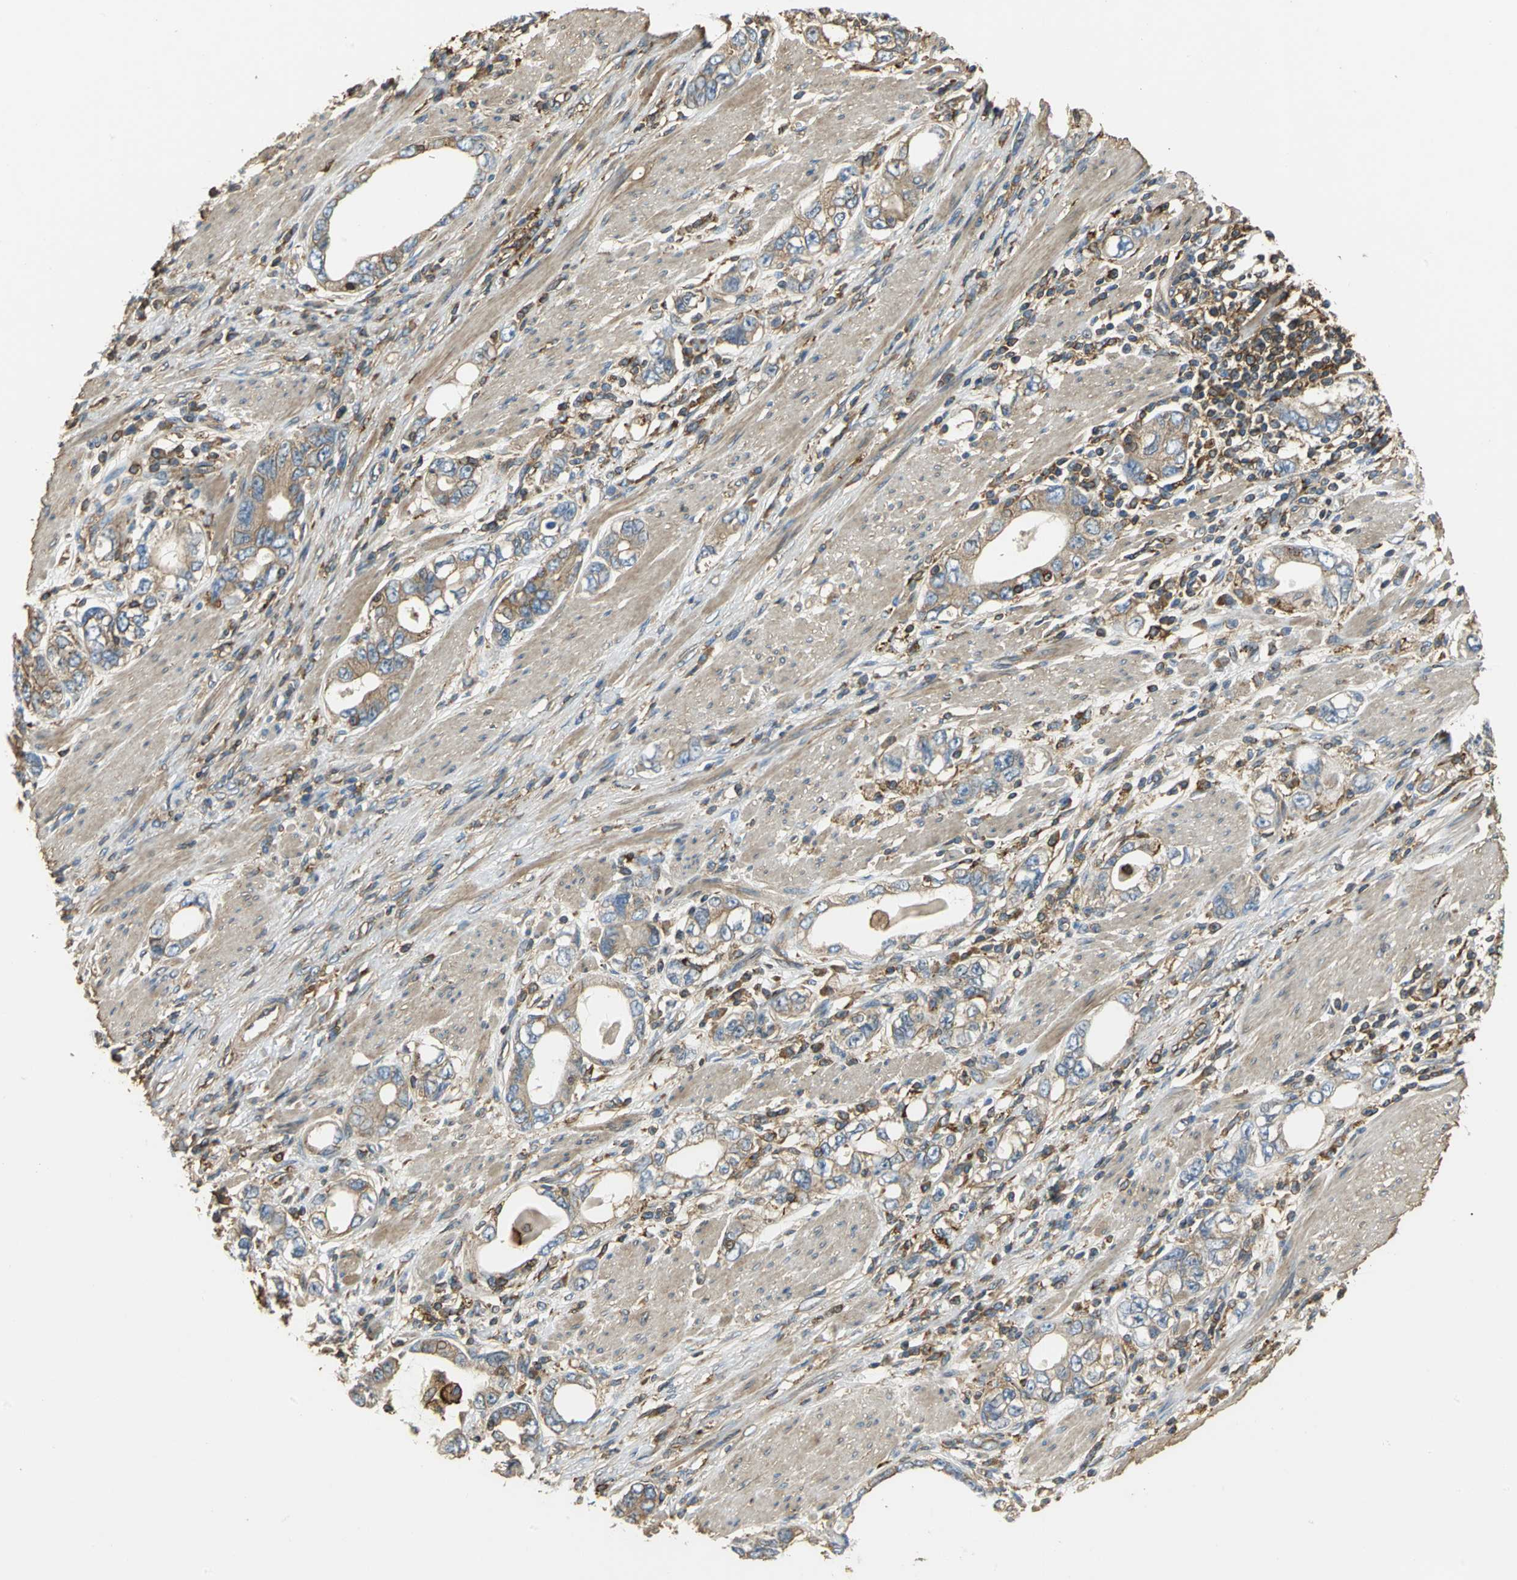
{"staining": {"intensity": "weak", "quantity": ">75%", "location": "cytoplasmic/membranous"}, "tissue": "stomach cancer", "cell_type": "Tumor cells", "image_type": "cancer", "snomed": [{"axis": "morphology", "description": "Adenocarcinoma, NOS"}, {"axis": "topography", "description": "Stomach, lower"}], "caption": "Stomach cancer (adenocarcinoma) stained with immunohistochemistry exhibits weak cytoplasmic/membranous expression in about >75% of tumor cells. (DAB IHC with brightfield microscopy, high magnification).", "gene": "TLN1", "patient": {"sex": "female", "age": 93}}